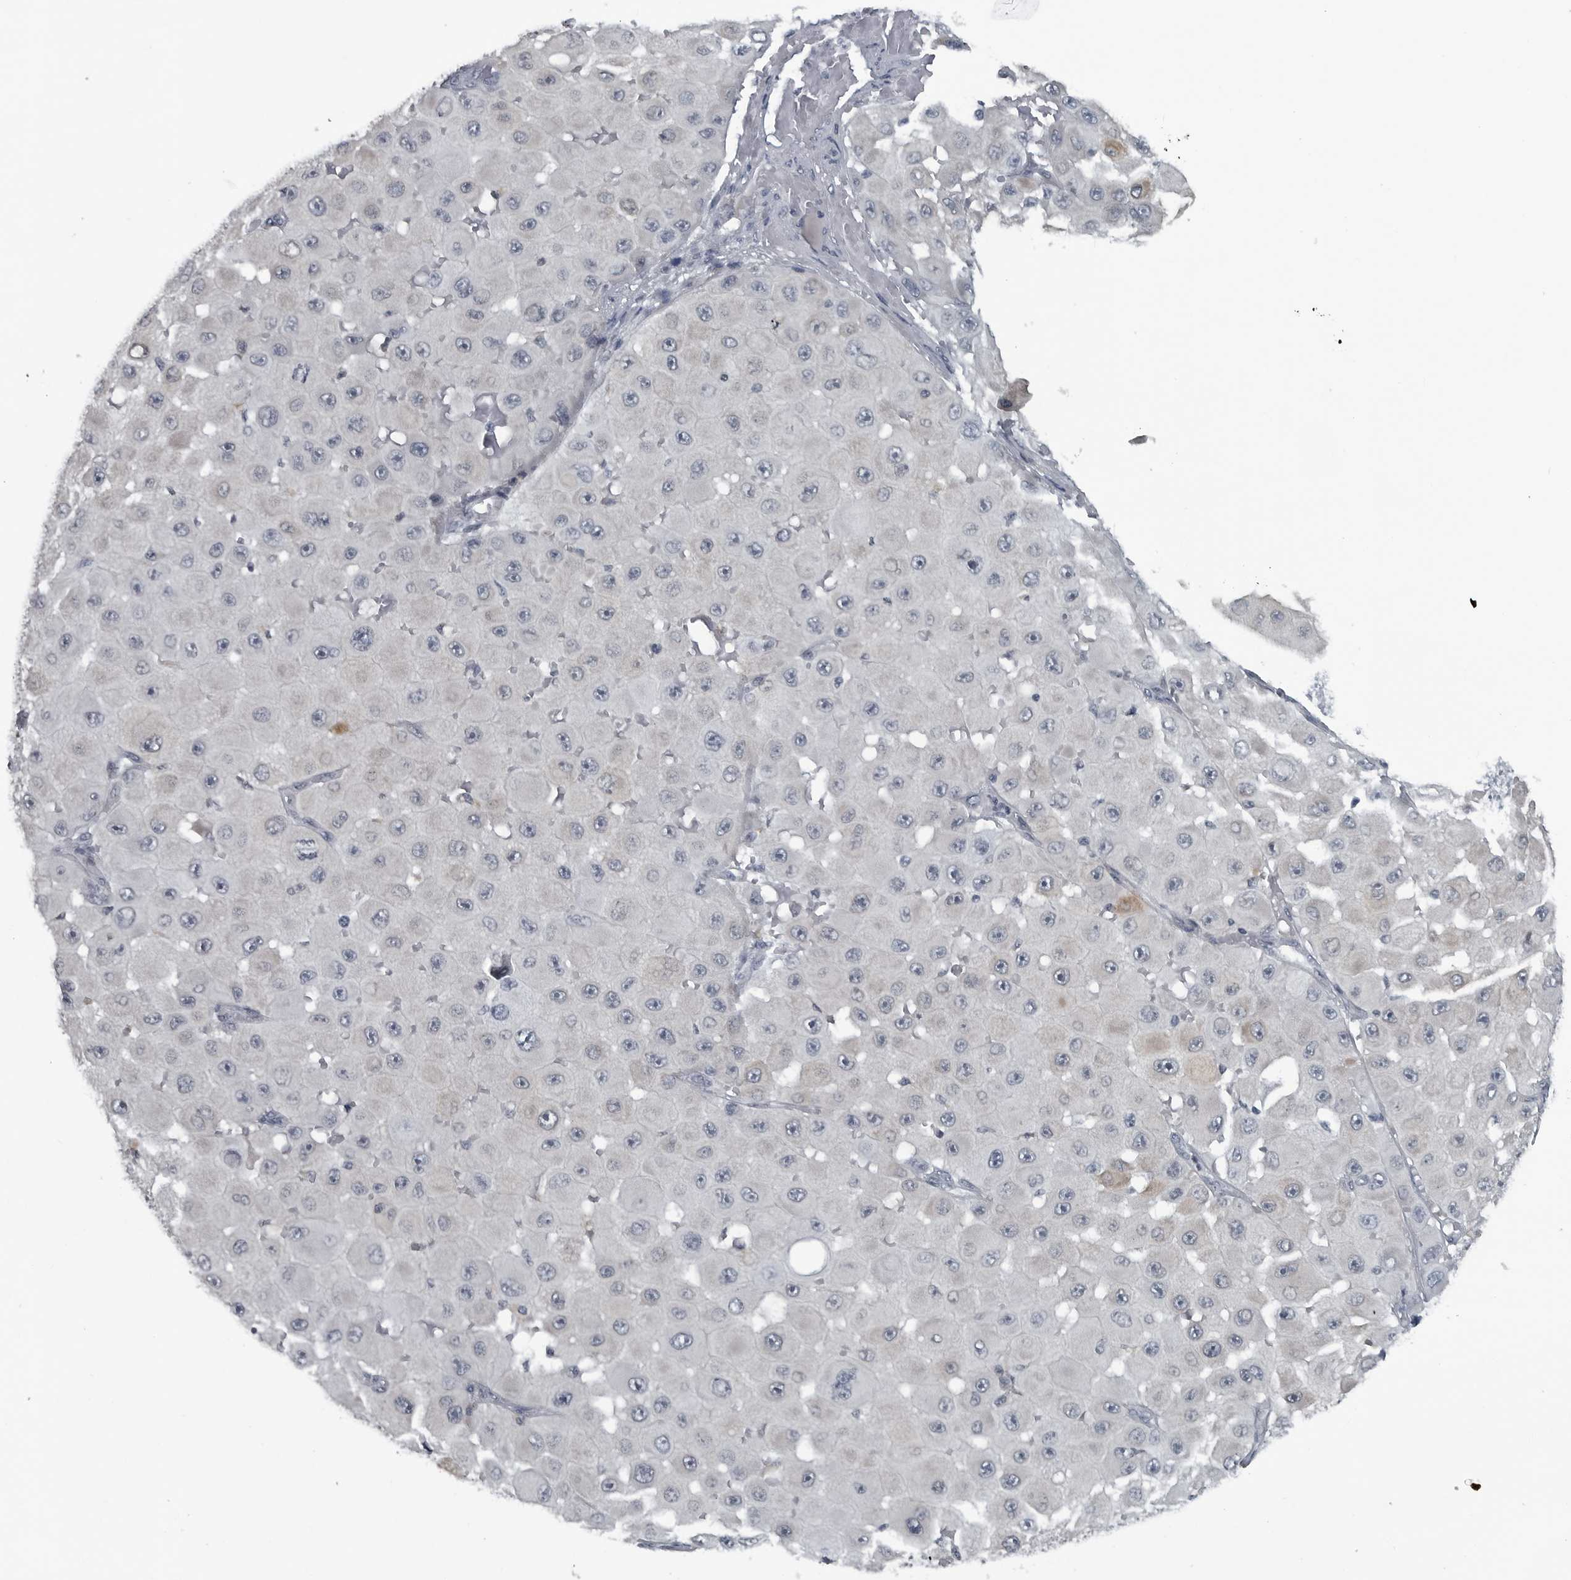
{"staining": {"intensity": "negative", "quantity": "none", "location": "none"}, "tissue": "melanoma", "cell_type": "Tumor cells", "image_type": "cancer", "snomed": [{"axis": "morphology", "description": "Malignant melanoma, NOS"}, {"axis": "topography", "description": "Skin"}], "caption": "IHC histopathology image of human melanoma stained for a protein (brown), which displays no expression in tumor cells.", "gene": "DNAAF11", "patient": {"sex": "female", "age": 81}}